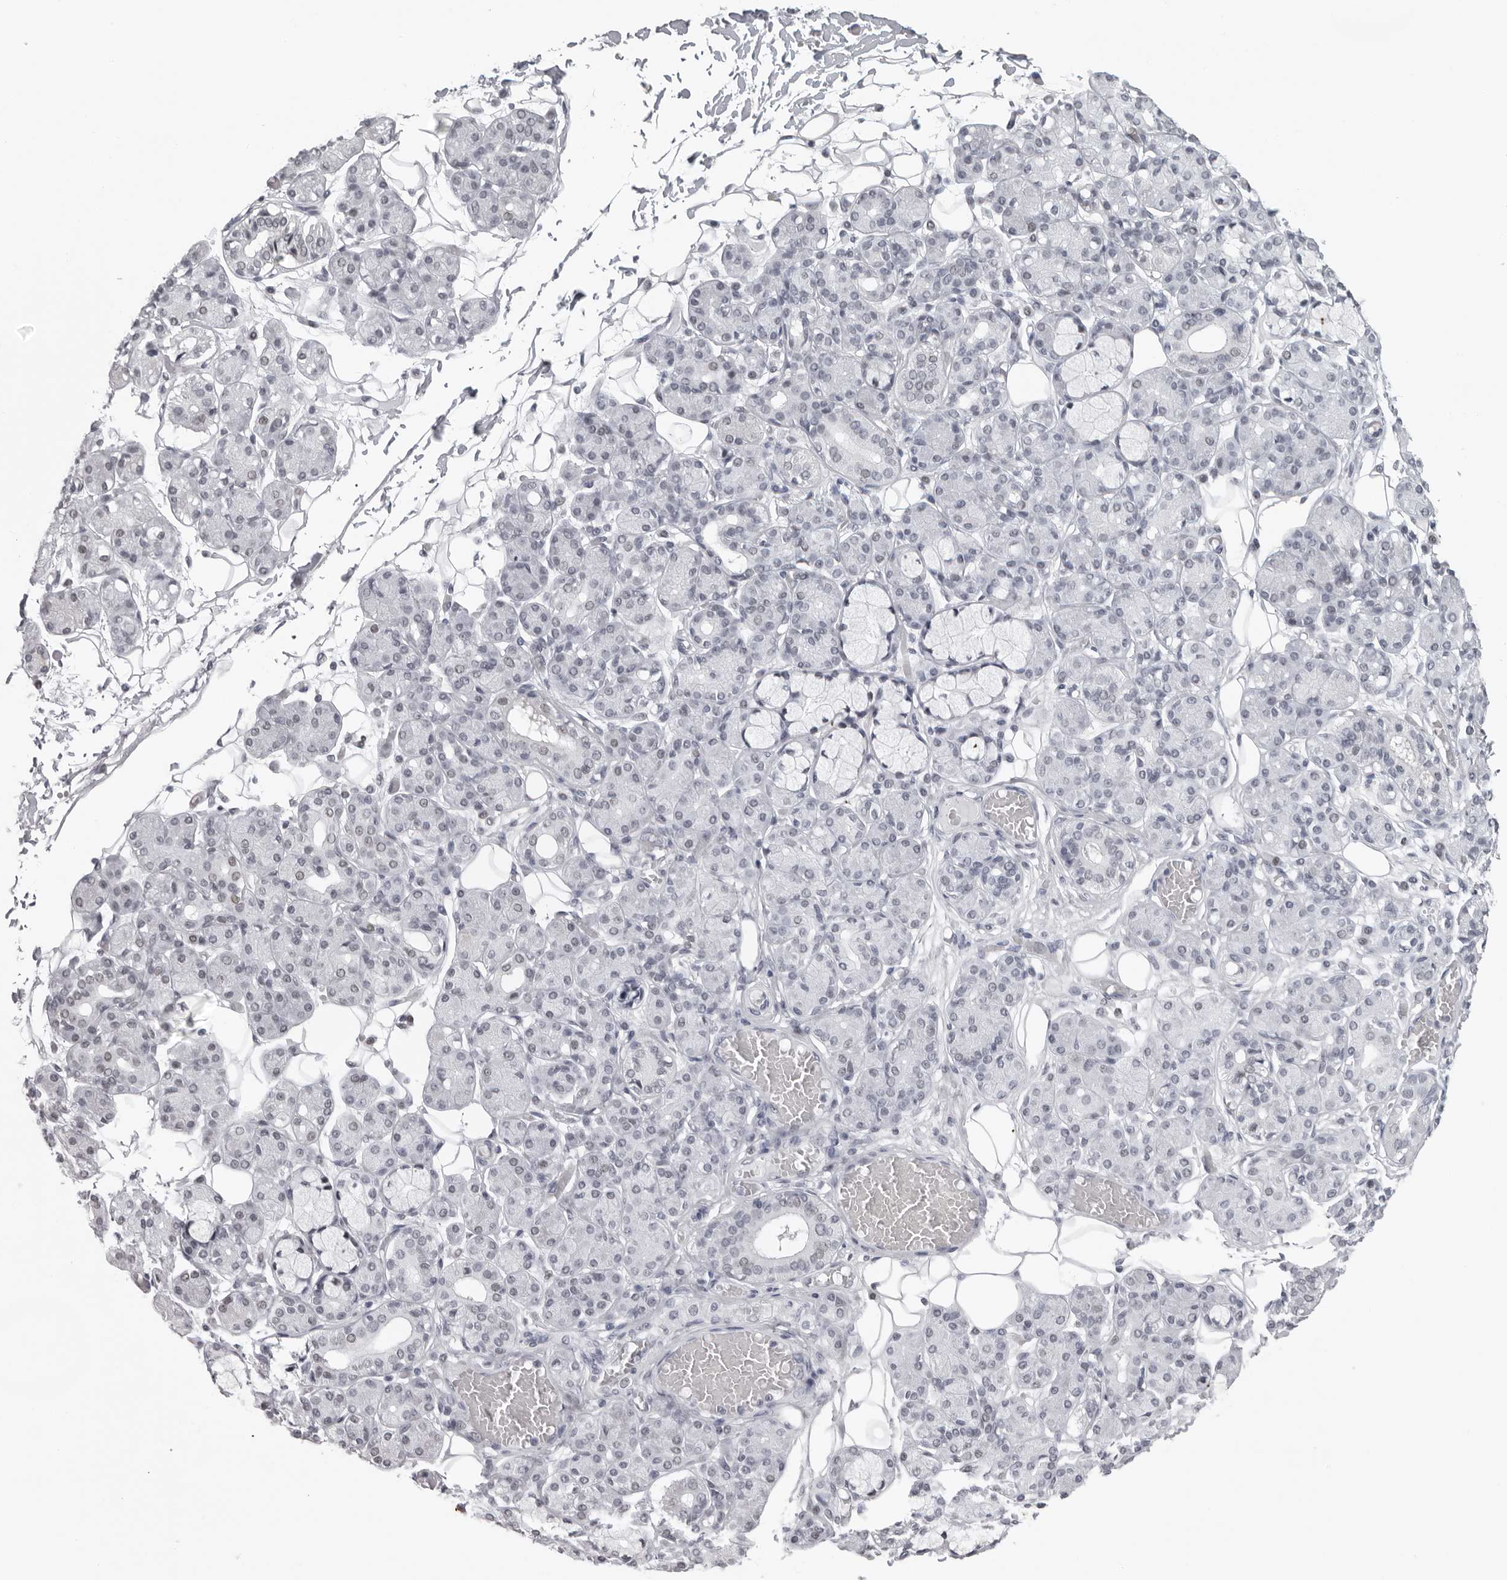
{"staining": {"intensity": "negative", "quantity": "none", "location": "none"}, "tissue": "salivary gland", "cell_type": "Glandular cells", "image_type": "normal", "snomed": [{"axis": "morphology", "description": "Normal tissue, NOS"}, {"axis": "topography", "description": "Salivary gland"}], "caption": "Salivary gland was stained to show a protein in brown. There is no significant positivity in glandular cells. (DAB (3,3'-diaminobenzidine) immunohistochemistry, high magnification).", "gene": "ESPN", "patient": {"sex": "male", "age": 63}}